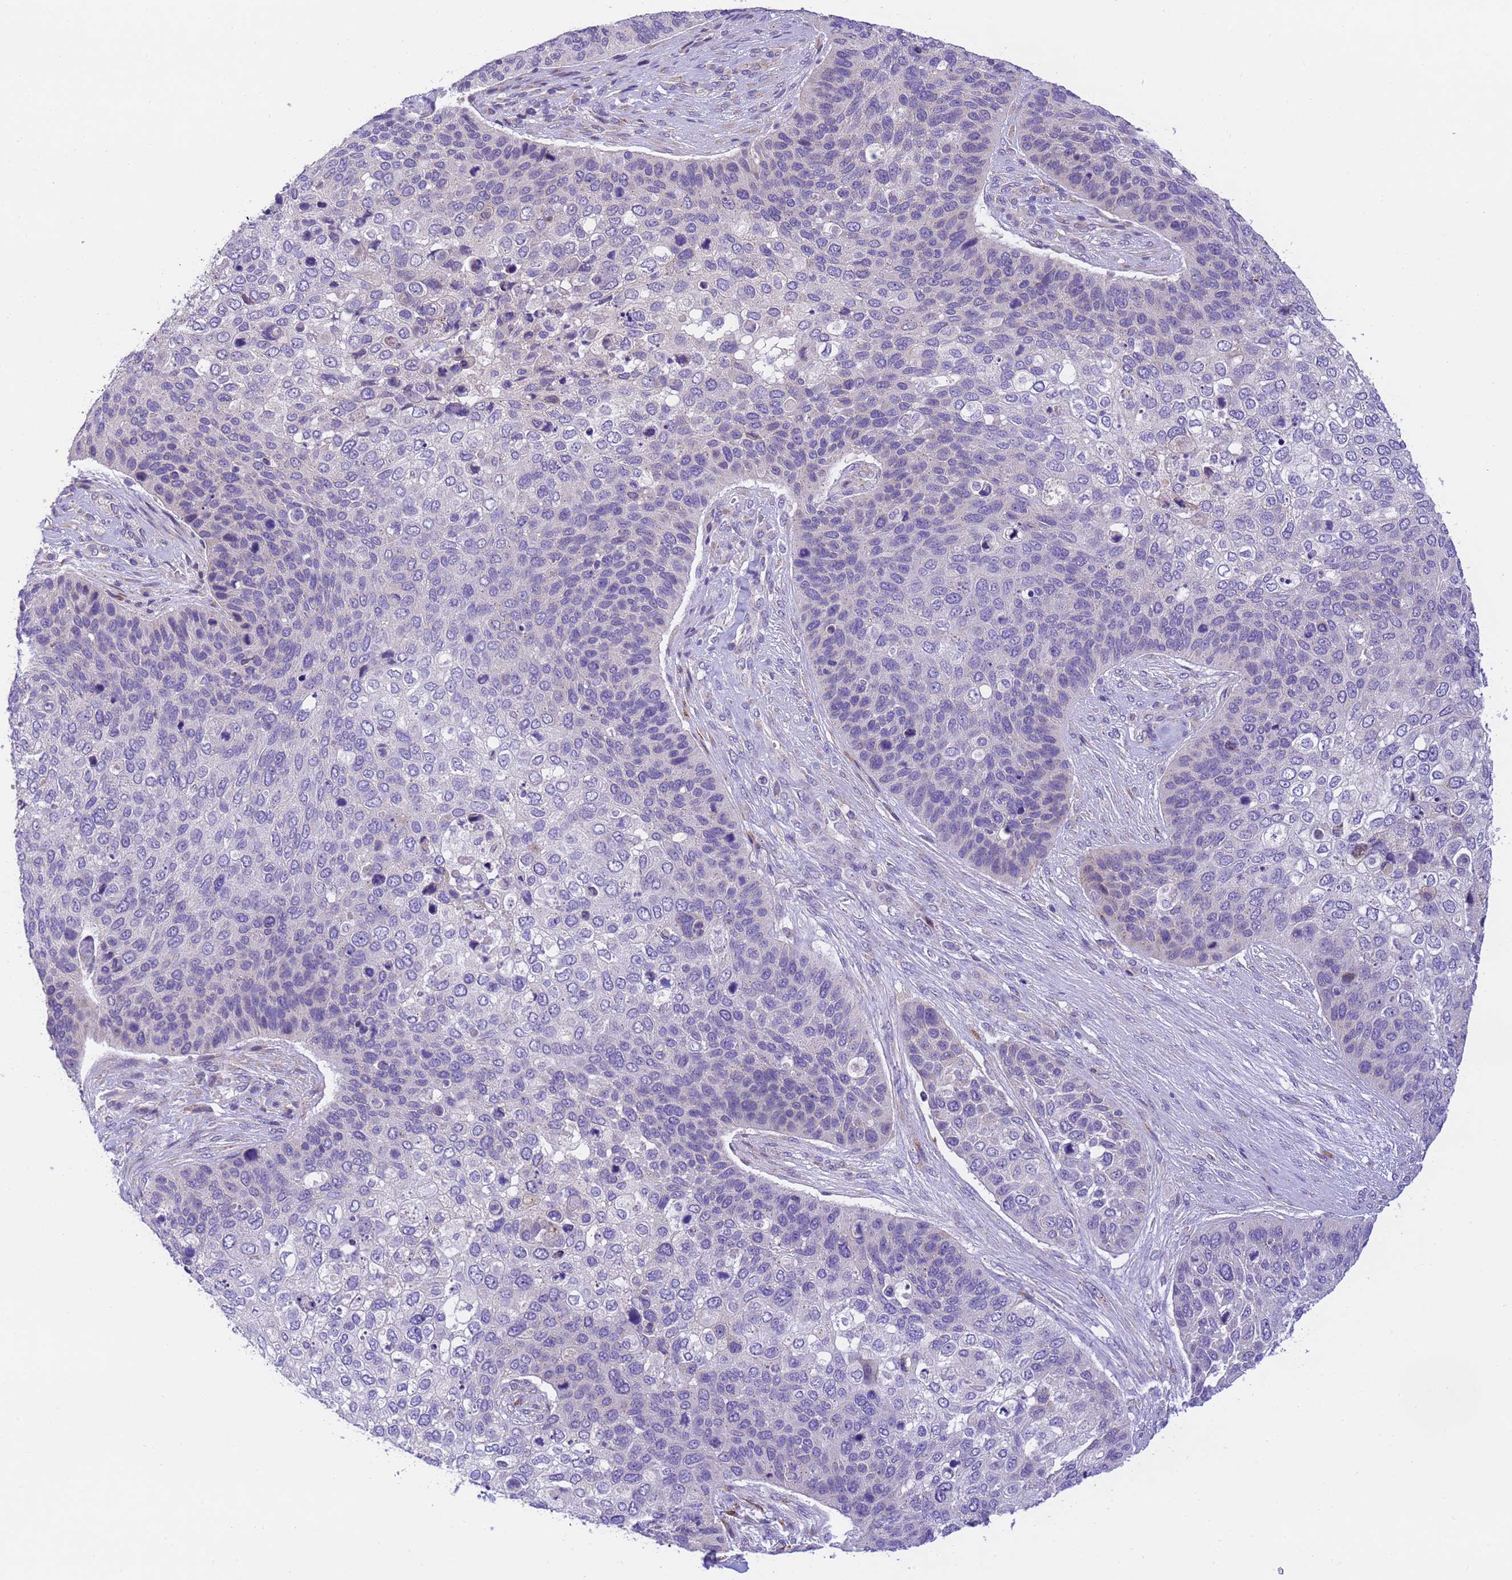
{"staining": {"intensity": "negative", "quantity": "none", "location": "none"}, "tissue": "skin cancer", "cell_type": "Tumor cells", "image_type": "cancer", "snomed": [{"axis": "morphology", "description": "Basal cell carcinoma"}, {"axis": "topography", "description": "Skin"}], "caption": "Human basal cell carcinoma (skin) stained for a protein using IHC exhibits no staining in tumor cells.", "gene": "RHBDD3", "patient": {"sex": "female", "age": 74}}